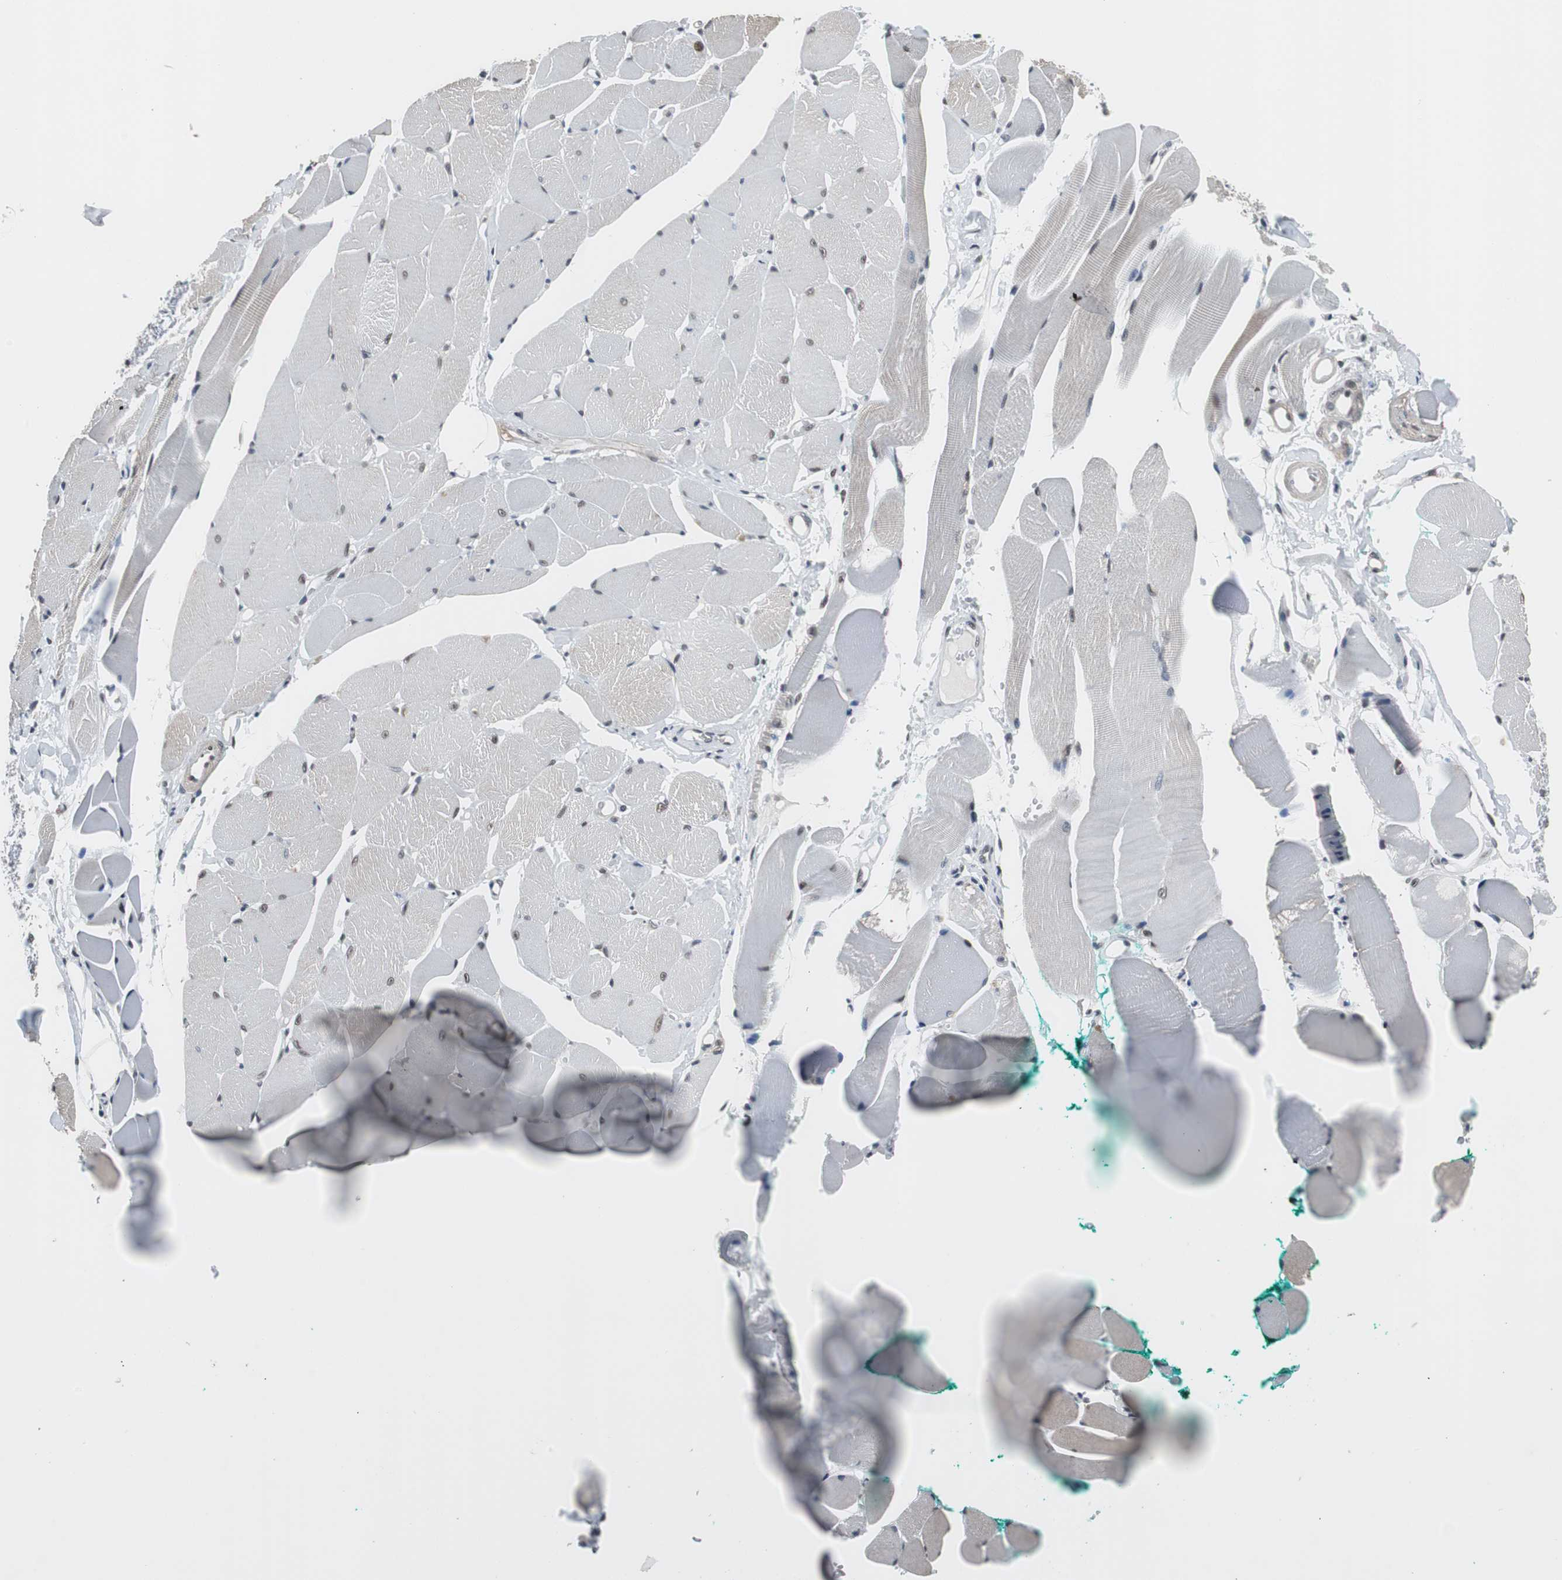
{"staining": {"intensity": "moderate", "quantity": "25%-75%", "location": "cytoplasmic/membranous,nuclear"}, "tissue": "skeletal muscle", "cell_type": "Myocytes", "image_type": "normal", "snomed": [{"axis": "morphology", "description": "Normal tissue, NOS"}, {"axis": "topography", "description": "Skeletal muscle"}, {"axis": "topography", "description": "Peripheral nerve tissue"}], "caption": "A medium amount of moderate cytoplasmic/membranous,nuclear positivity is seen in about 25%-75% of myocytes in normal skeletal muscle. (Stains: DAB in brown, nuclei in blue, Microscopy: brightfield microscopy at high magnification).", "gene": "TAF7", "patient": {"sex": "female", "age": 84}}